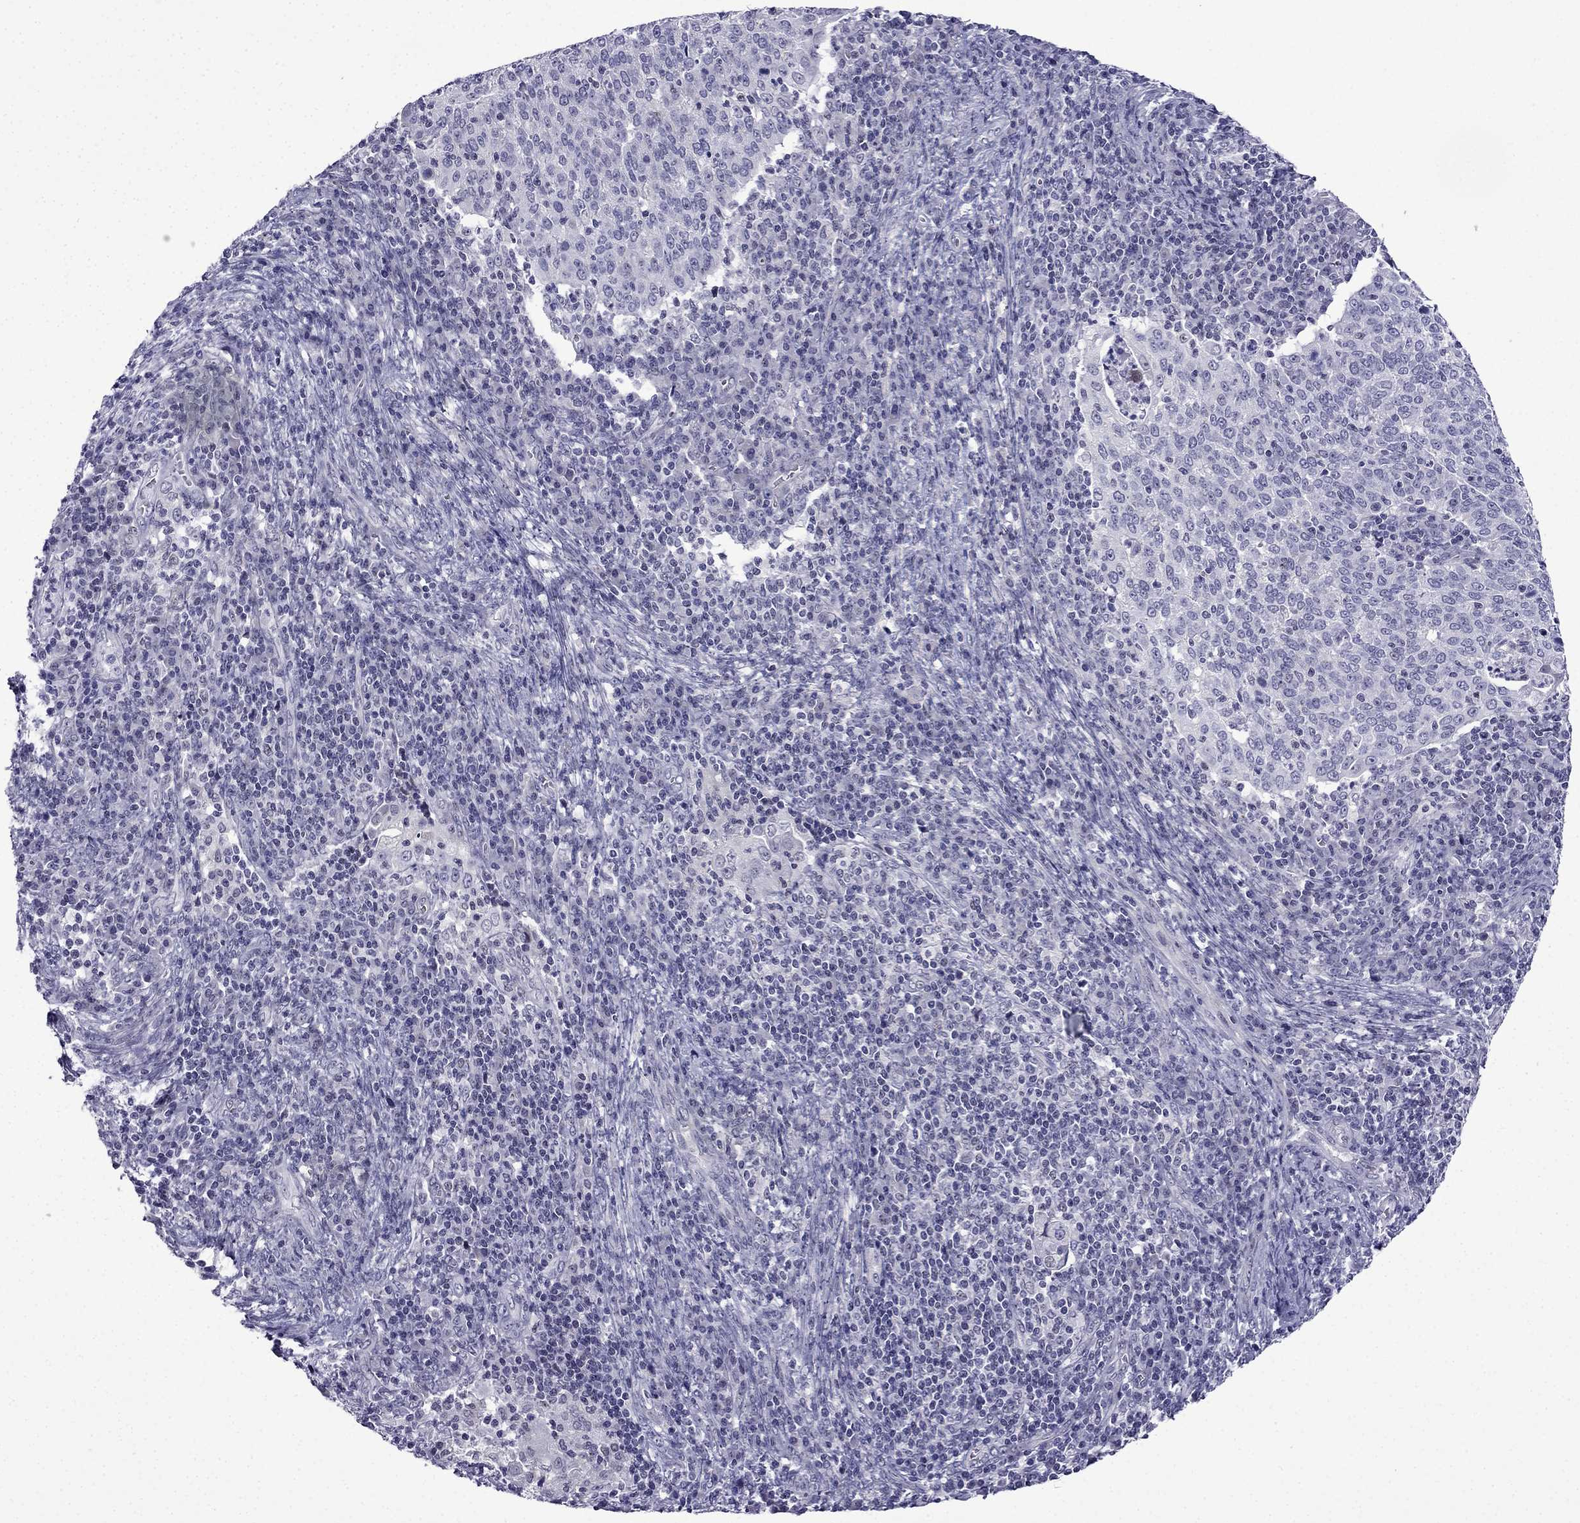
{"staining": {"intensity": "negative", "quantity": "none", "location": "none"}, "tissue": "cervical cancer", "cell_type": "Tumor cells", "image_type": "cancer", "snomed": [{"axis": "morphology", "description": "Squamous cell carcinoma, NOS"}, {"axis": "topography", "description": "Cervix"}], "caption": "Protein analysis of cervical squamous cell carcinoma displays no significant expression in tumor cells. Brightfield microscopy of immunohistochemistry (IHC) stained with DAB (3,3'-diaminobenzidine) (brown) and hematoxylin (blue), captured at high magnification.", "gene": "POM121L12", "patient": {"sex": "female", "age": 39}}